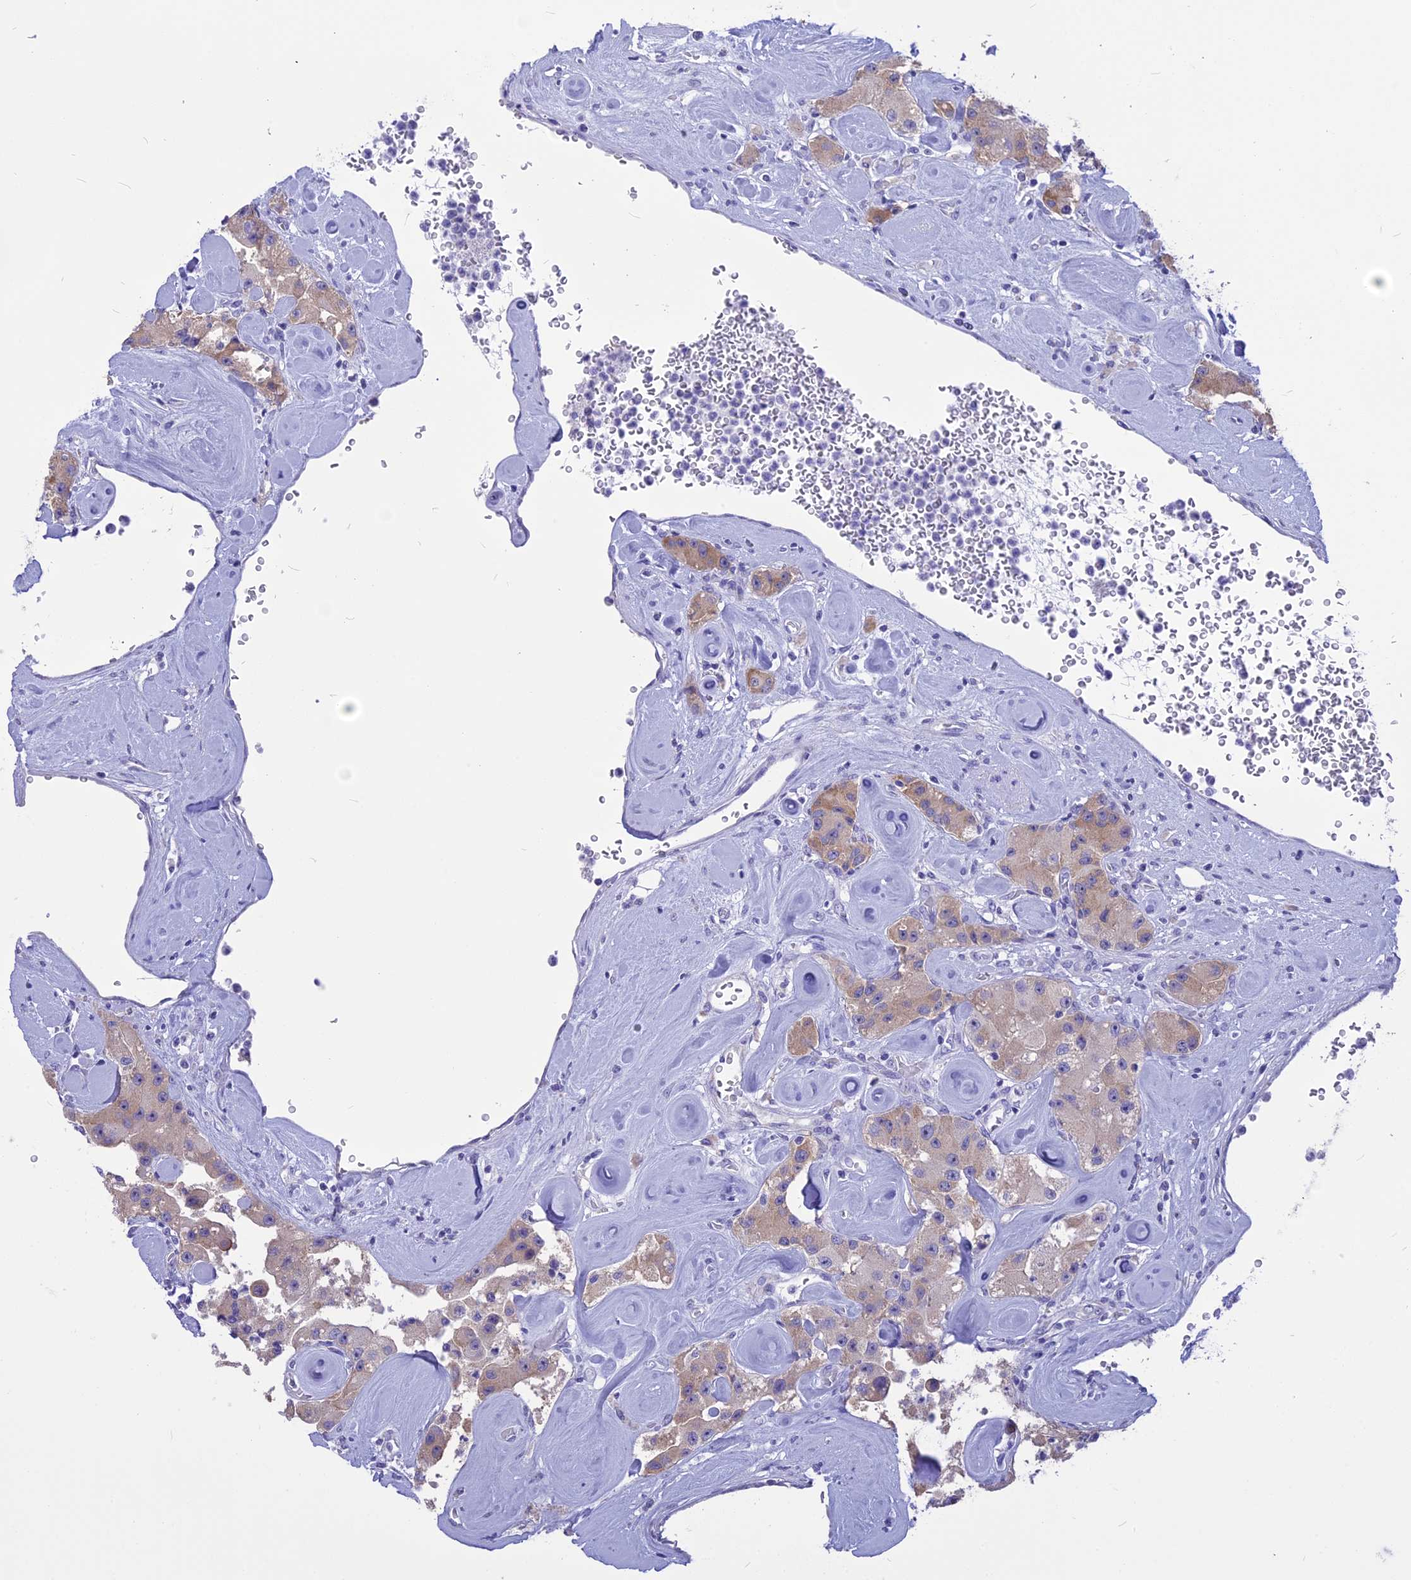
{"staining": {"intensity": "weak", "quantity": "25%-75%", "location": "cytoplasmic/membranous"}, "tissue": "carcinoid", "cell_type": "Tumor cells", "image_type": "cancer", "snomed": [{"axis": "morphology", "description": "Carcinoid, malignant, NOS"}, {"axis": "topography", "description": "Pancreas"}], "caption": "Carcinoid stained for a protein exhibits weak cytoplasmic/membranous positivity in tumor cells. The protein is stained brown, and the nuclei are stained in blue (DAB (3,3'-diaminobenzidine) IHC with brightfield microscopy, high magnification).", "gene": "CMSS1", "patient": {"sex": "male", "age": 41}}